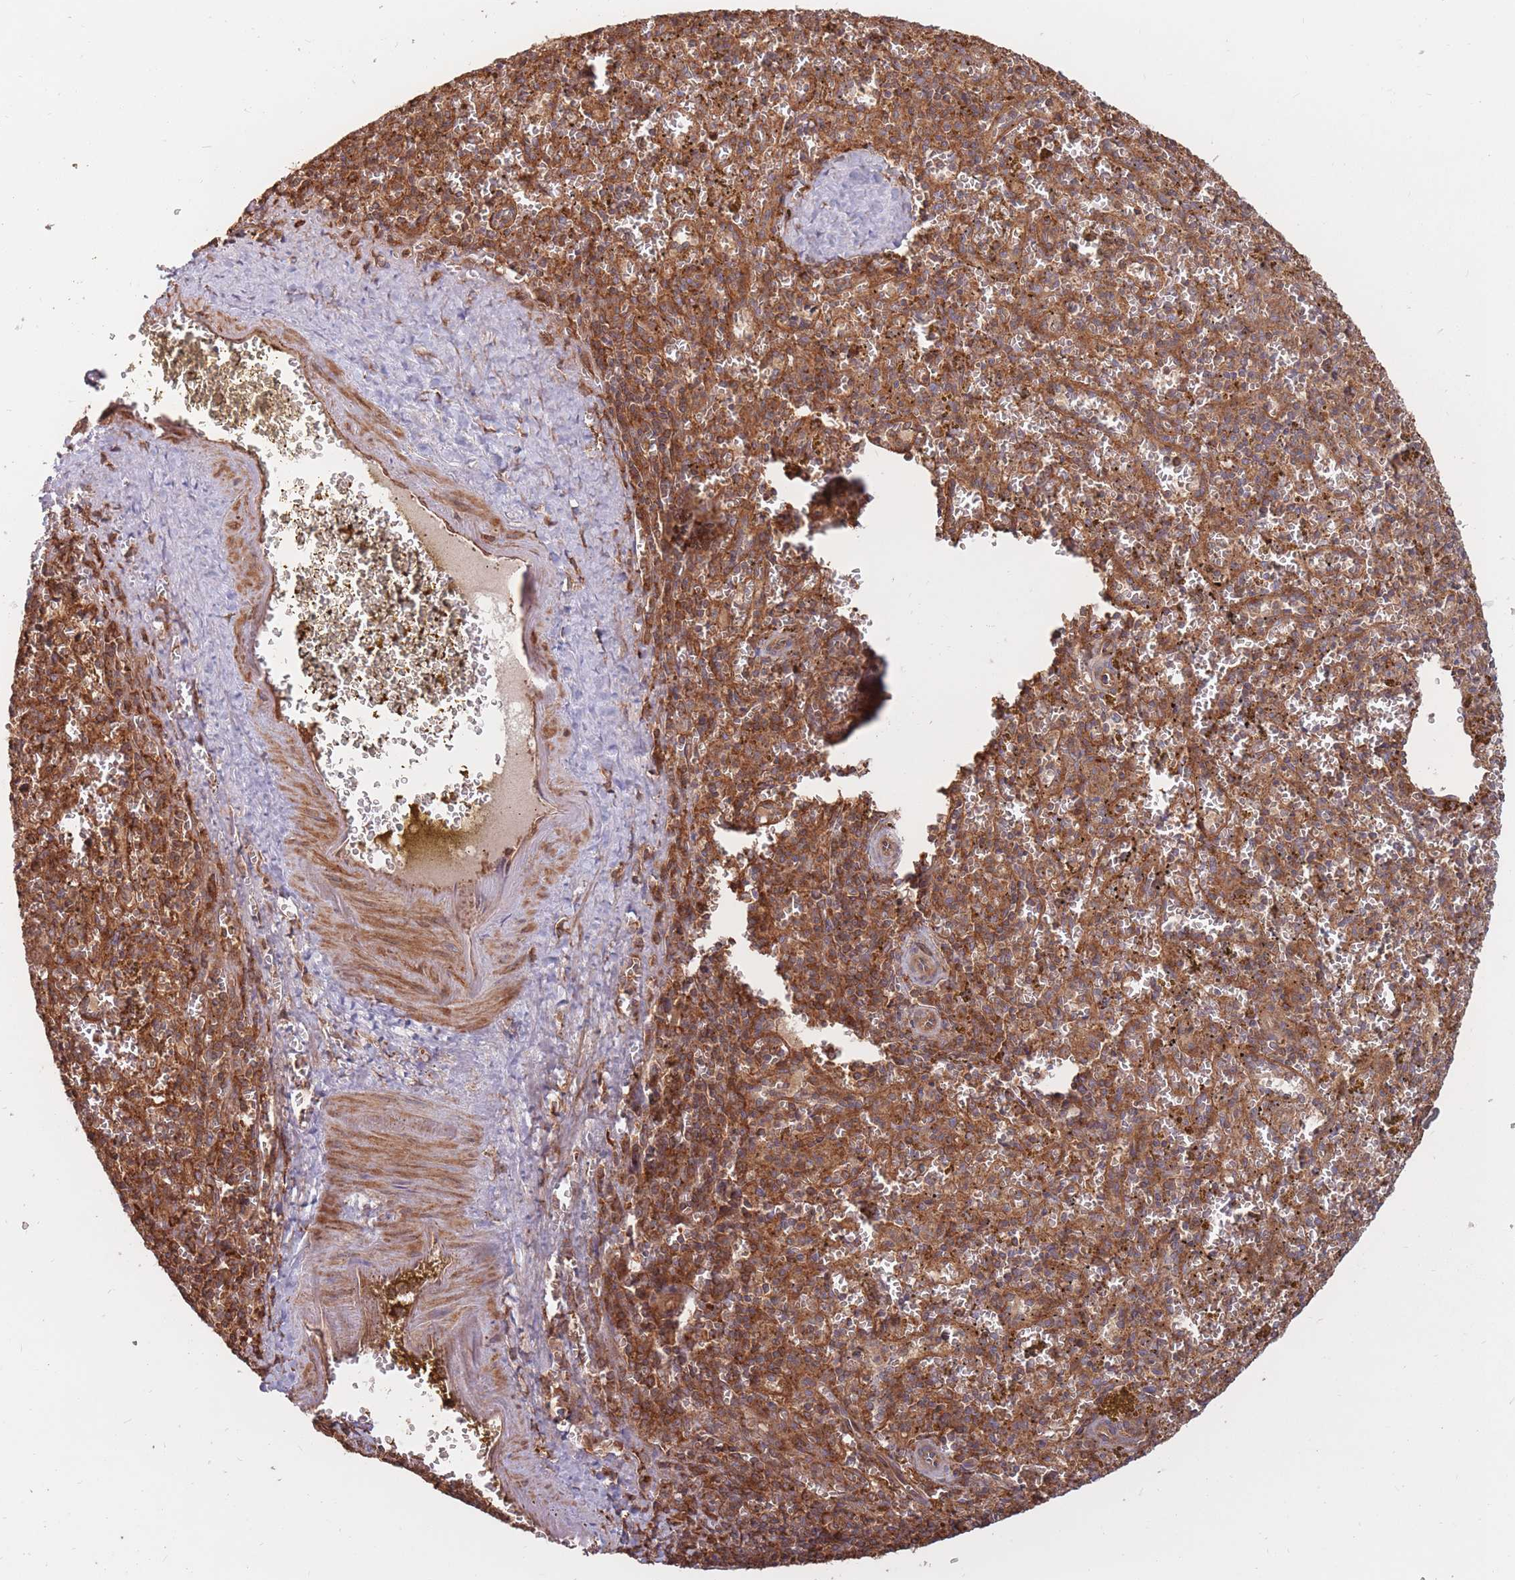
{"staining": {"intensity": "moderate", "quantity": "25%-75%", "location": "cytoplasmic/membranous"}, "tissue": "spleen", "cell_type": "Cells in red pulp", "image_type": "normal", "snomed": [{"axis": "morphology", "description": "Normal tissue, NOS"}, {"axis": "topography", "description": "Spleen"}], "caption": "IHC (DAB (3,3'-diaminobenzidine)) staining of unremarkable human spleen reveals moderate cytoplasmic/membranous protein expression in about 25%-75% of cells in red pulp.", "gene": "RASSF2", "patient": {"sex": "male", "age": 57}}